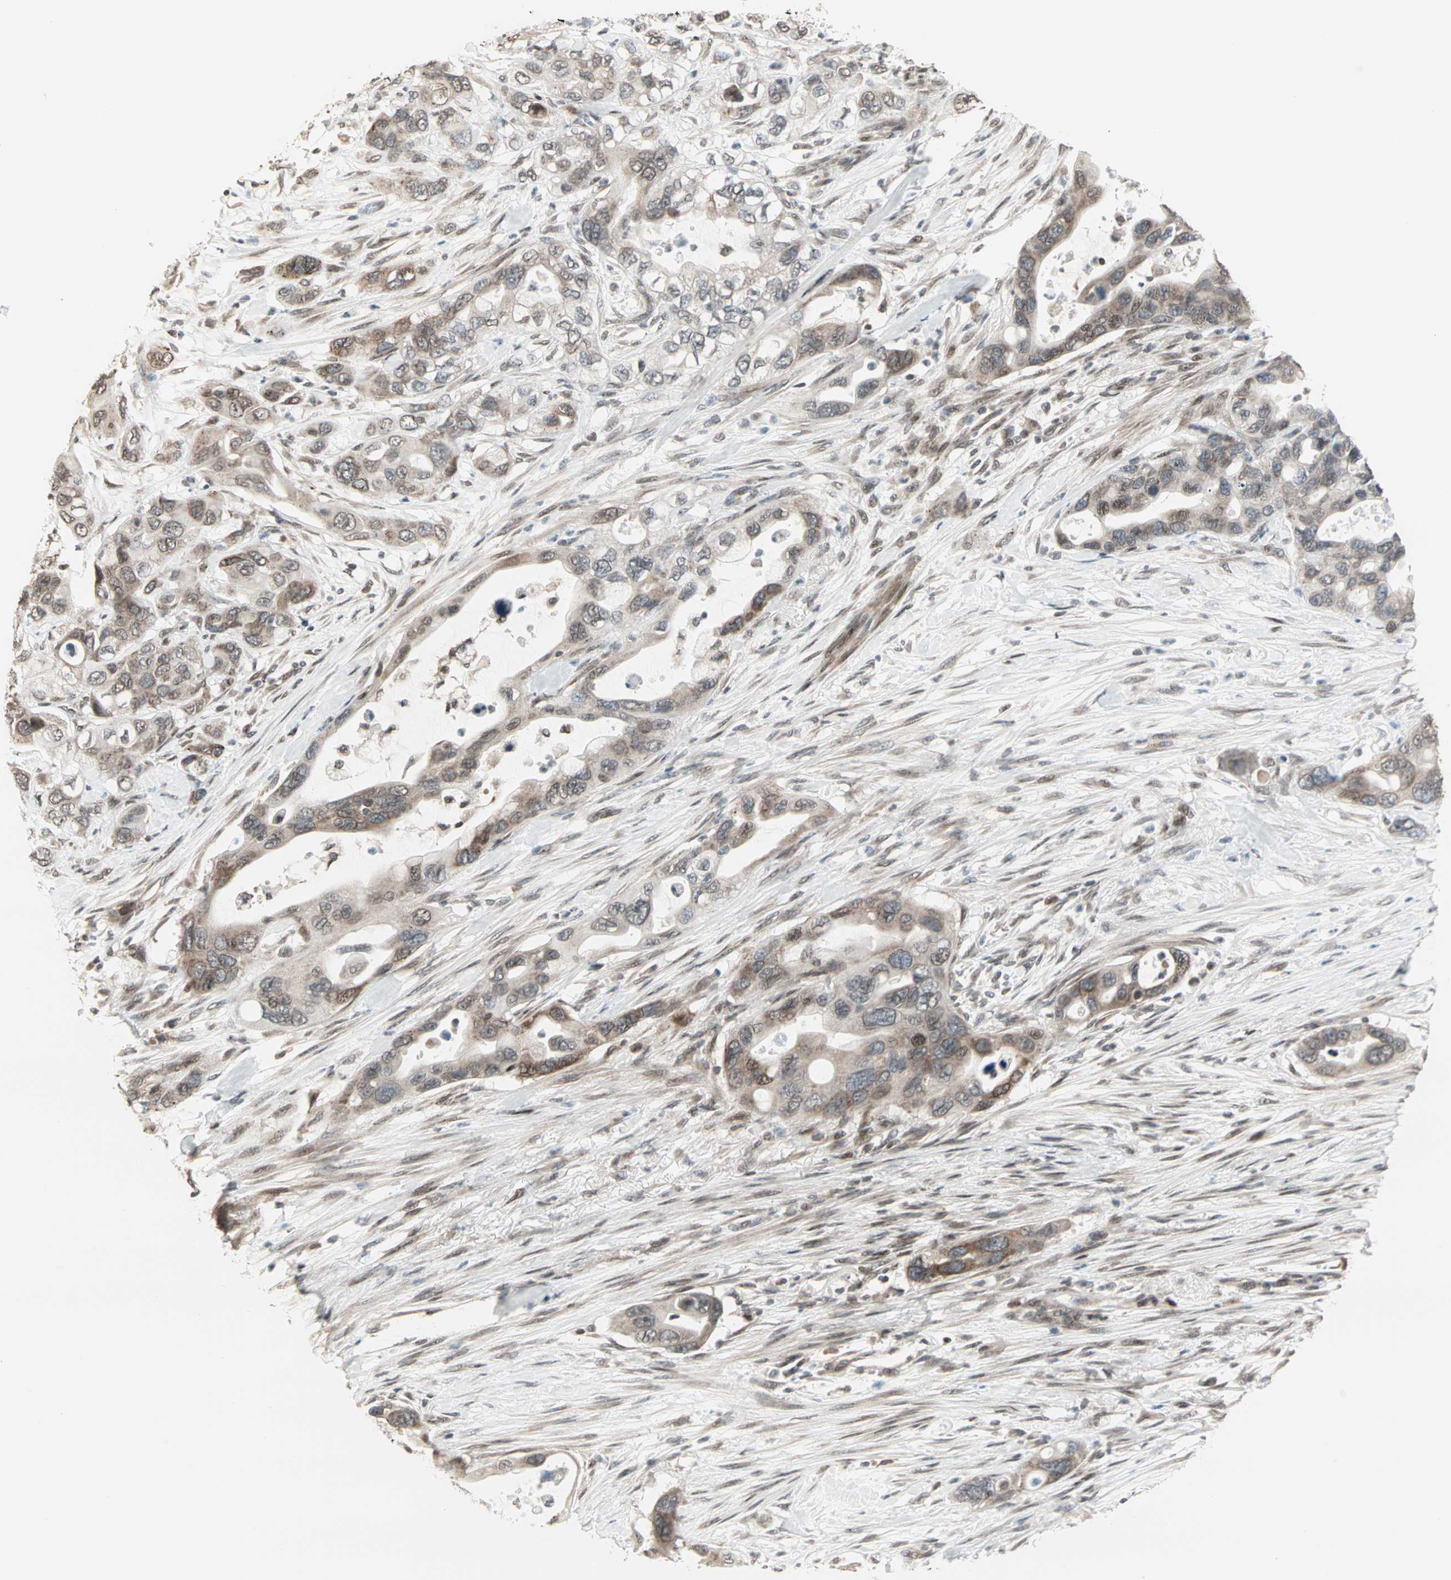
{"staining": {"intensity": "moderate", "quantity": ">75%", "location": "cytoplasmic/membranous"}, "tissue": "pancreatic cancer", "cell_type": "Tumor cells", "image_type": "cancer", "snomed": [{"axis": "morphology", "description": "Adenocarcinoma, NOS"}, {"axis": "topography", "description": "Pancreas"}], "caption": "Protein analysis of pancreatic cancer tissue displays moderate cytoplasmic/membranous expression in approximately >75% of tumor cells. Immunohistochemistry stains the protein of interest in brown and the nuclei are stained blue.", "gene": "CBLC", "patient": {"sex": "female", "age": 71}}